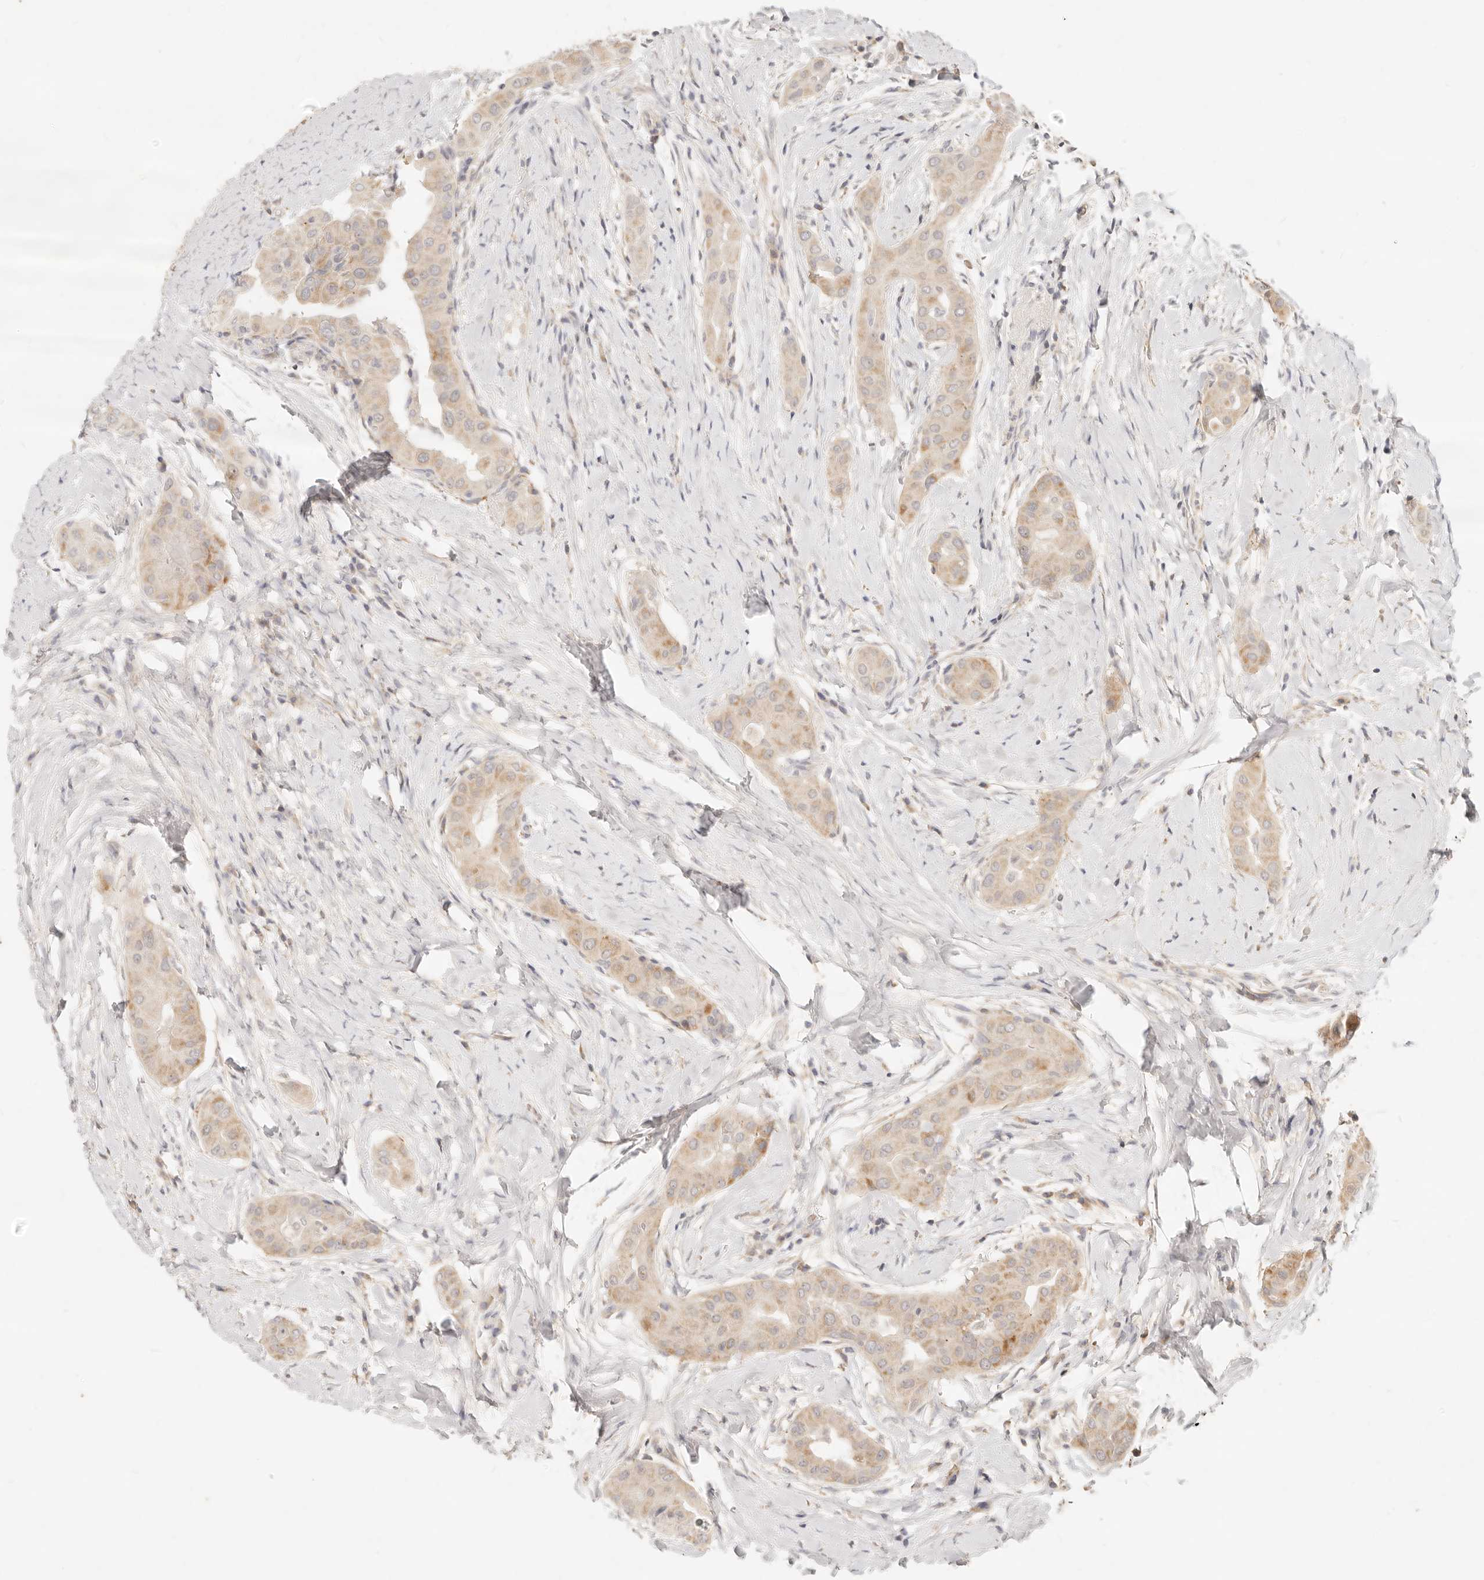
{"staining": {"intensity": "weak", "quantity": ">75%", "location": "cytoplasmic/membranous"}, "tissue": "thyroid cancer", "cell_type": "Tumor cells", "image_type": "cancer", "snomed": [{"axis": "morphology", "description": "Papillary adenocarcinoma, NOS"}, {"axis": "topography", "description": "Thyroid gland"}], "caption": "Approximately >75% of tumor cells in papillary adenocarcinoma (thyroid) exhibit weak cytoplasmic/membranous protein positivity as visualized by brown immunohistochemical staining.", "gene": "RUBCNL", "patient": {"sex": "male", "age": 33}}